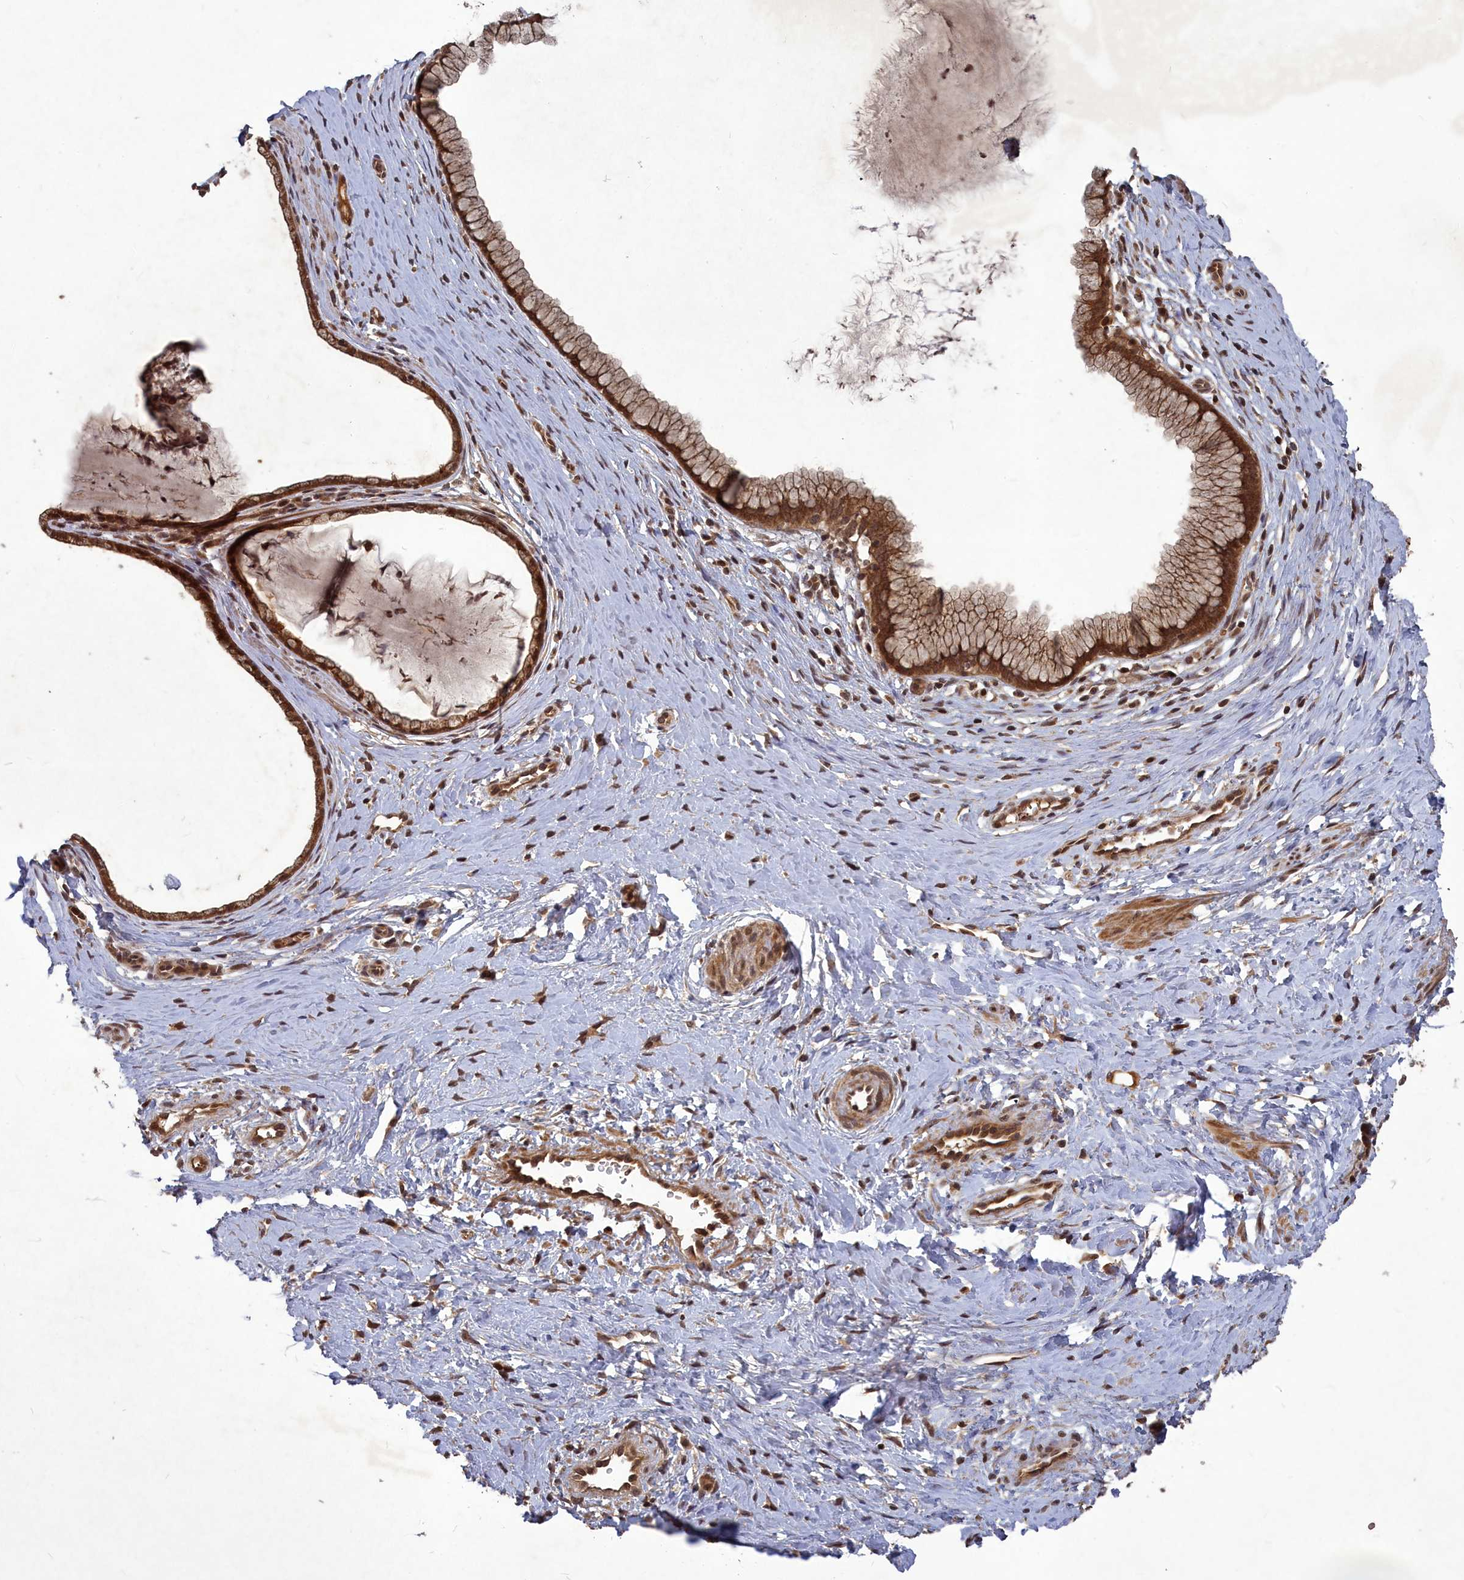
{"staining": {"intensity": "strong", "quantity": ">75%", "location": "cytoplasmic/membranous,nuclear"}, "tissue": "cervix", "cell_type": "Glandular cells", "image_type": "normal", "snomed": [{"axis": "morphology", "description": "Normal tissue, NOS"}, {"axis": "topography", "description": "Cervix"}], "caption": "Immunohistochemical staining of benign cervix shows high levels of strong cytoplasmic/membranous,nuclear staining in about >75% of glandular cells. (Stains: DAB in brown, nuclei in blue, Microscopy: brightfield microscopy at high magnification).", "gene": "SRMS", "patient": {"sex": "female", "age": 36}}